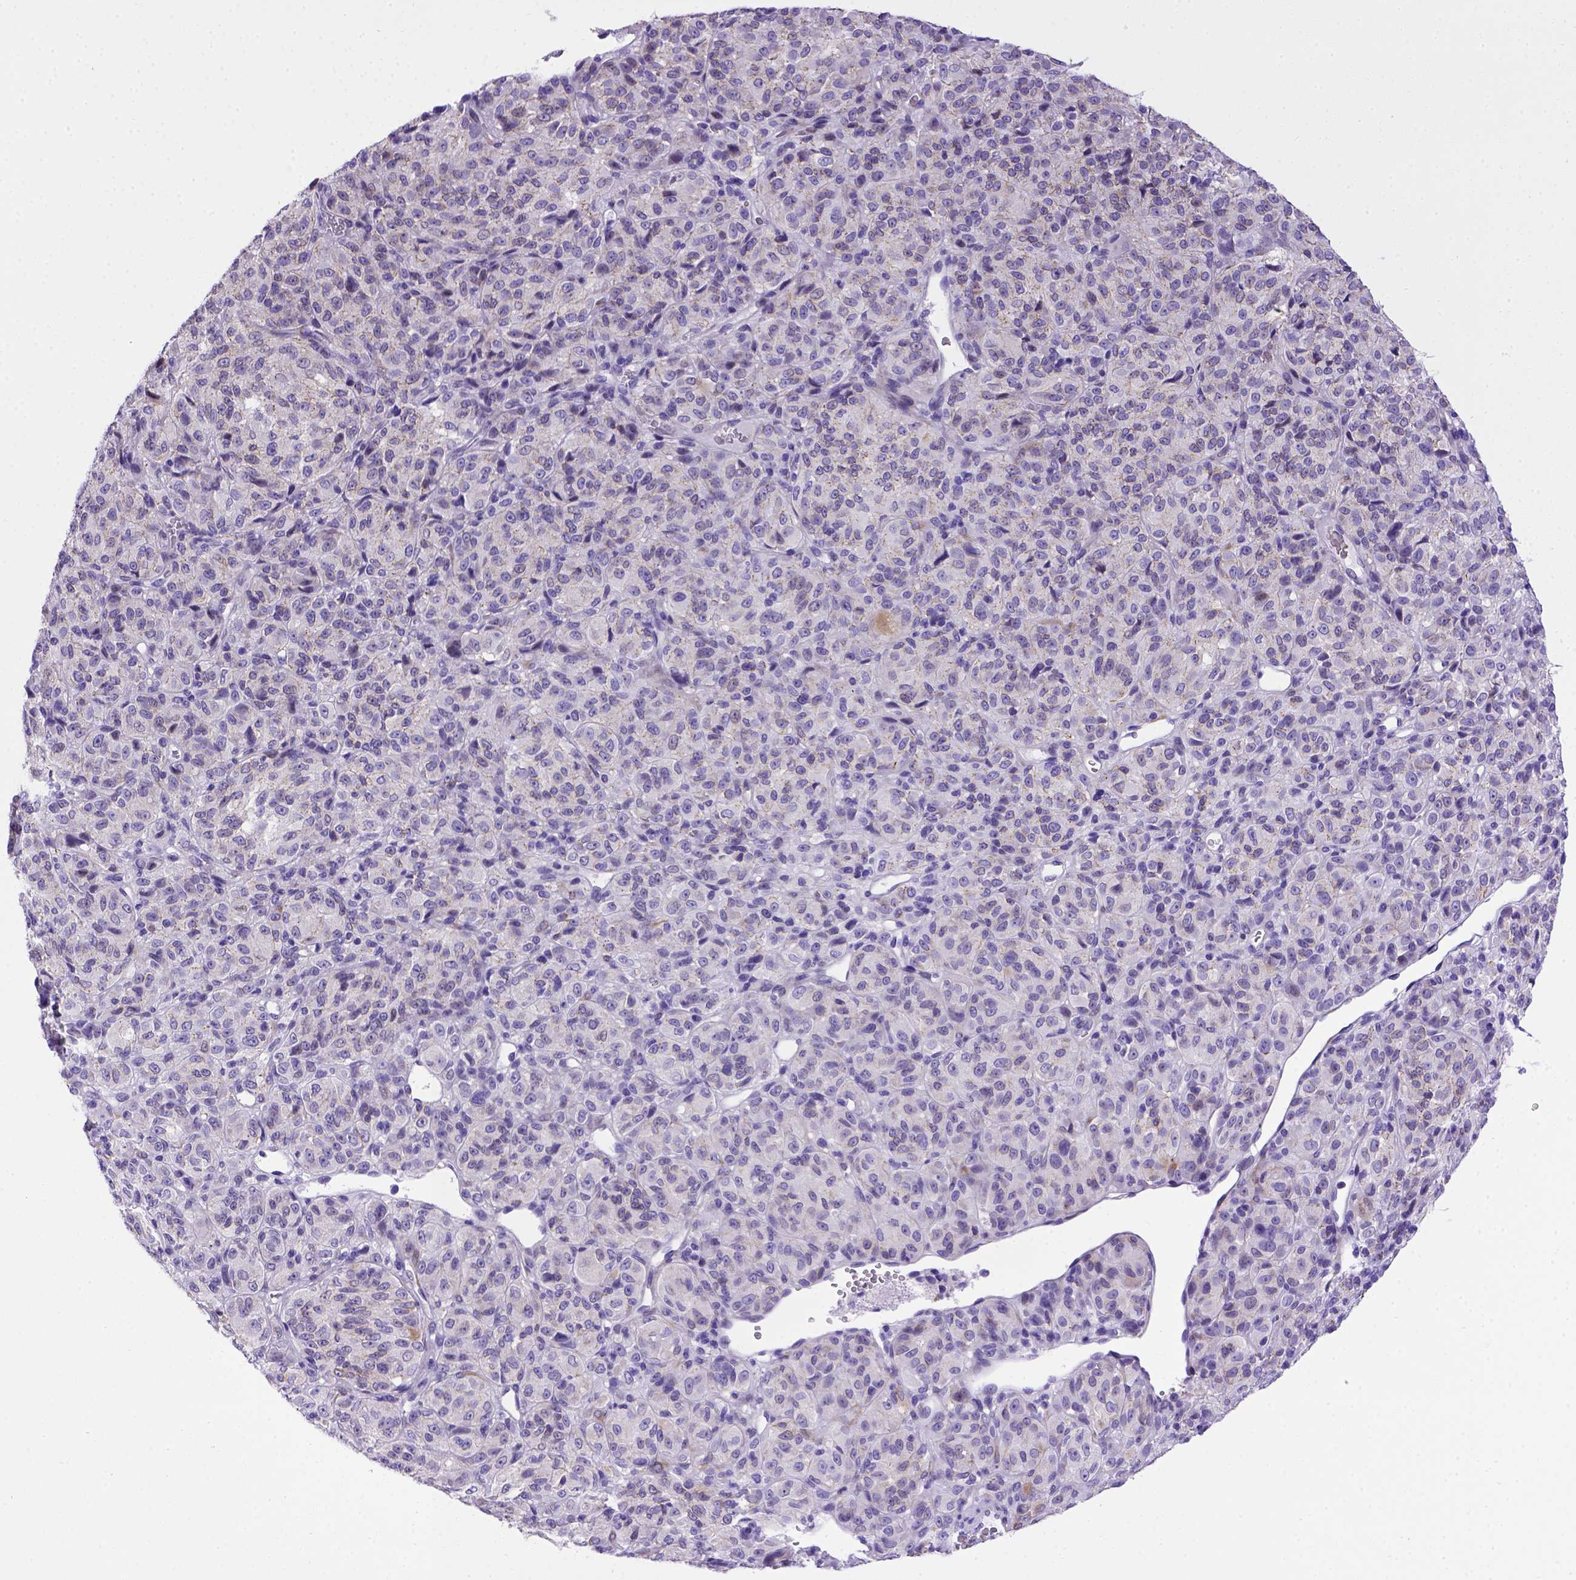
{"staining": {"intensity": "negative", "quantity": "none", "location": "none"}, "tissue": "melanoma", "cell_type": "Tumor cells", "image_type": "cancer", "snomed": [{"axis": "morphology", "description": "Malignant melanoma, Metastatic site"}, {"axis": "topography", "description": "Brain"}], "caption": "Malignant melanoma (metastatic site) was stained to show a protein in brown. There is no significant positivity in tumor cells.", "gene": "ADAM12", "patient": {"sex": "female", "age": 56}}